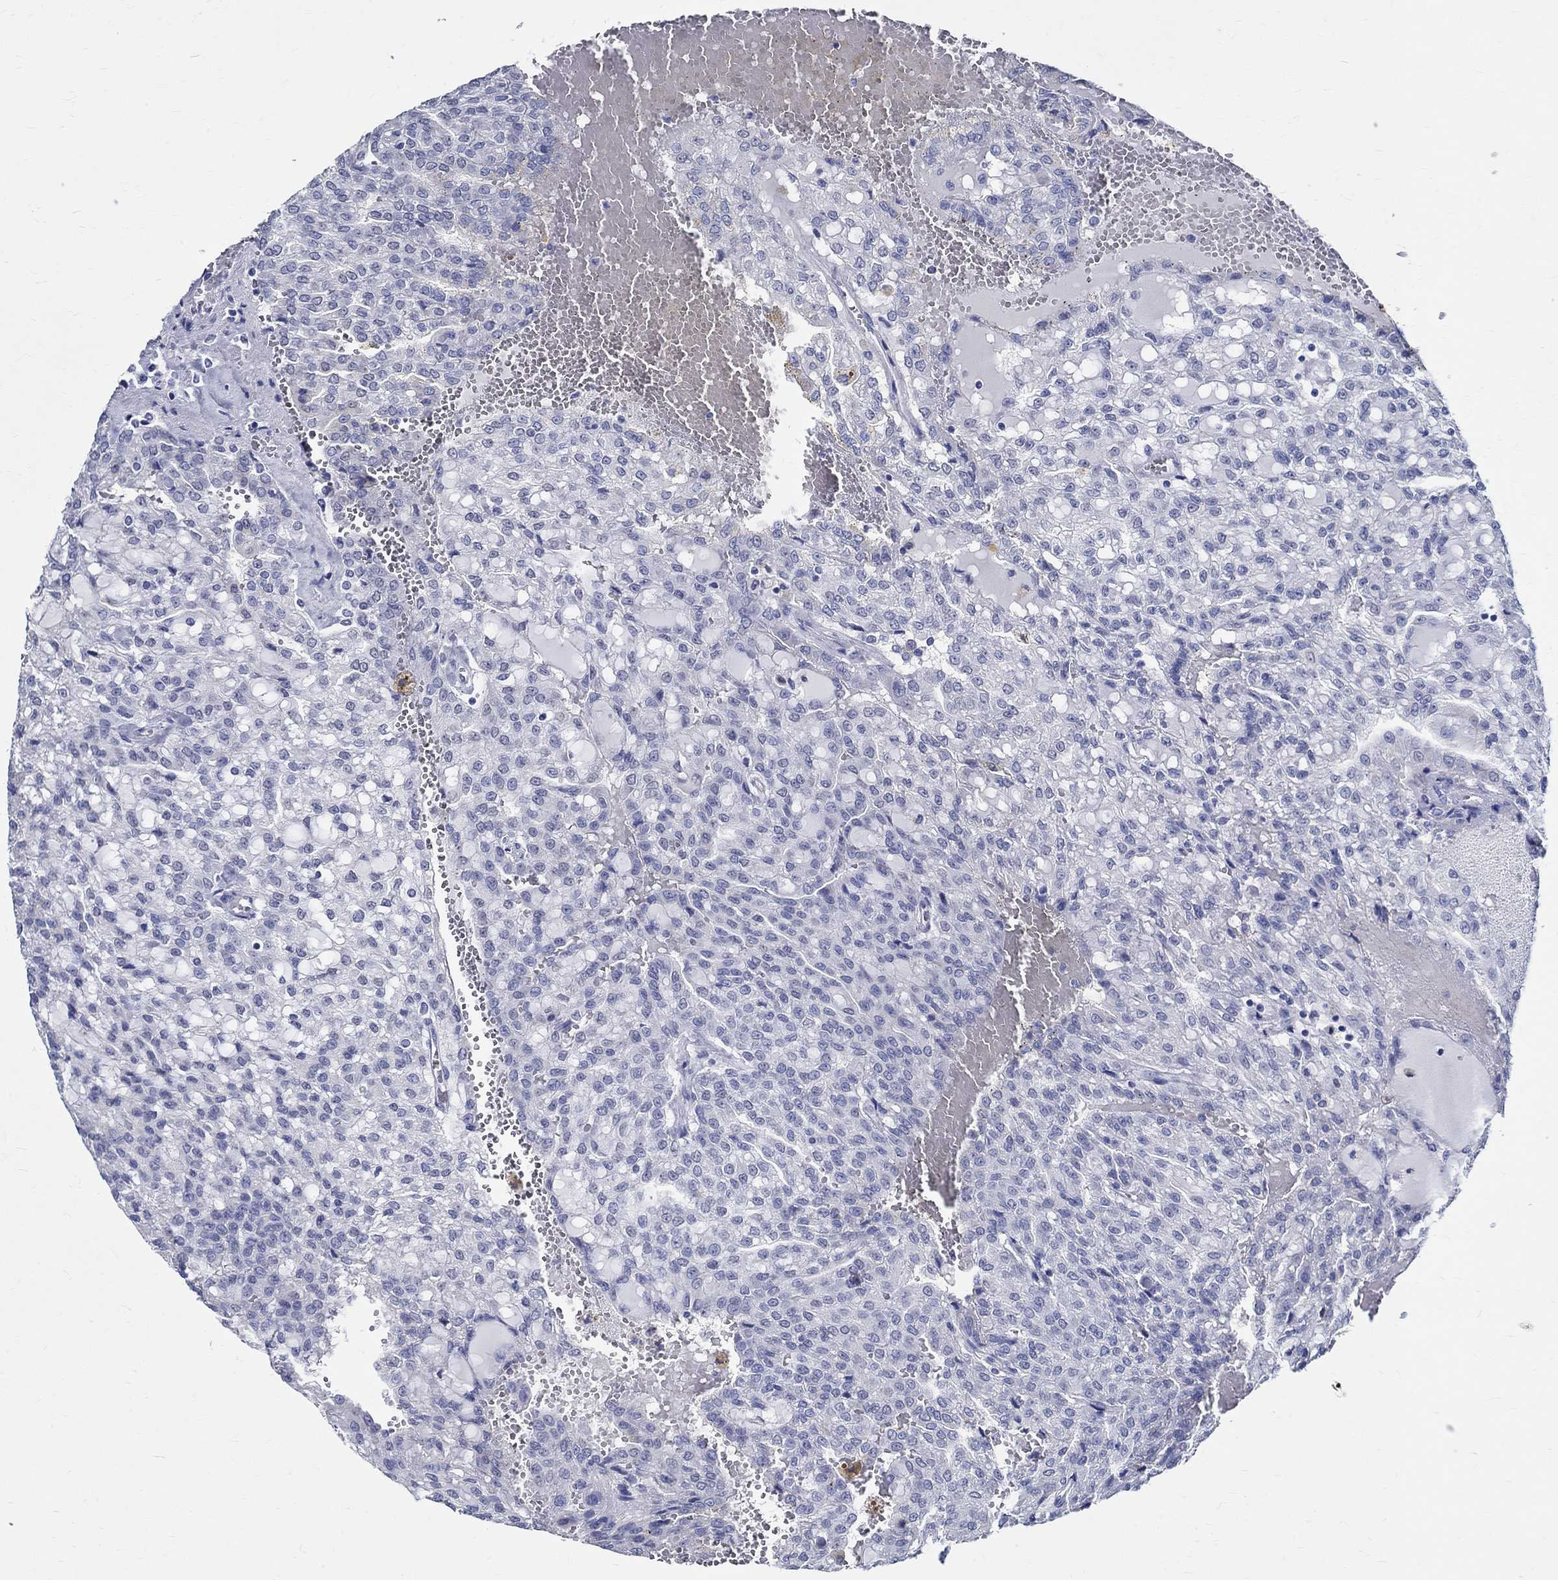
{"staining": {"intensity": "negative", "quantity": "none", "location": "none"}, "tissue": "renal cancer", "cell_type": "Tumor cells", "image_type": "cancer", "snomed": [{"axis": "morphology", "description": "Adenocarcinoma, NOS"}, {"axis": "topography", "description": "Kidney"}], "caption": "Human renal cancer (adenocarcinoma) stained for a protein using immunohistochemistry (IHC) reveals no staining in tumor cells.", "gene": "TSPAN16", "patient": {"sex": "male", "age": 63}}